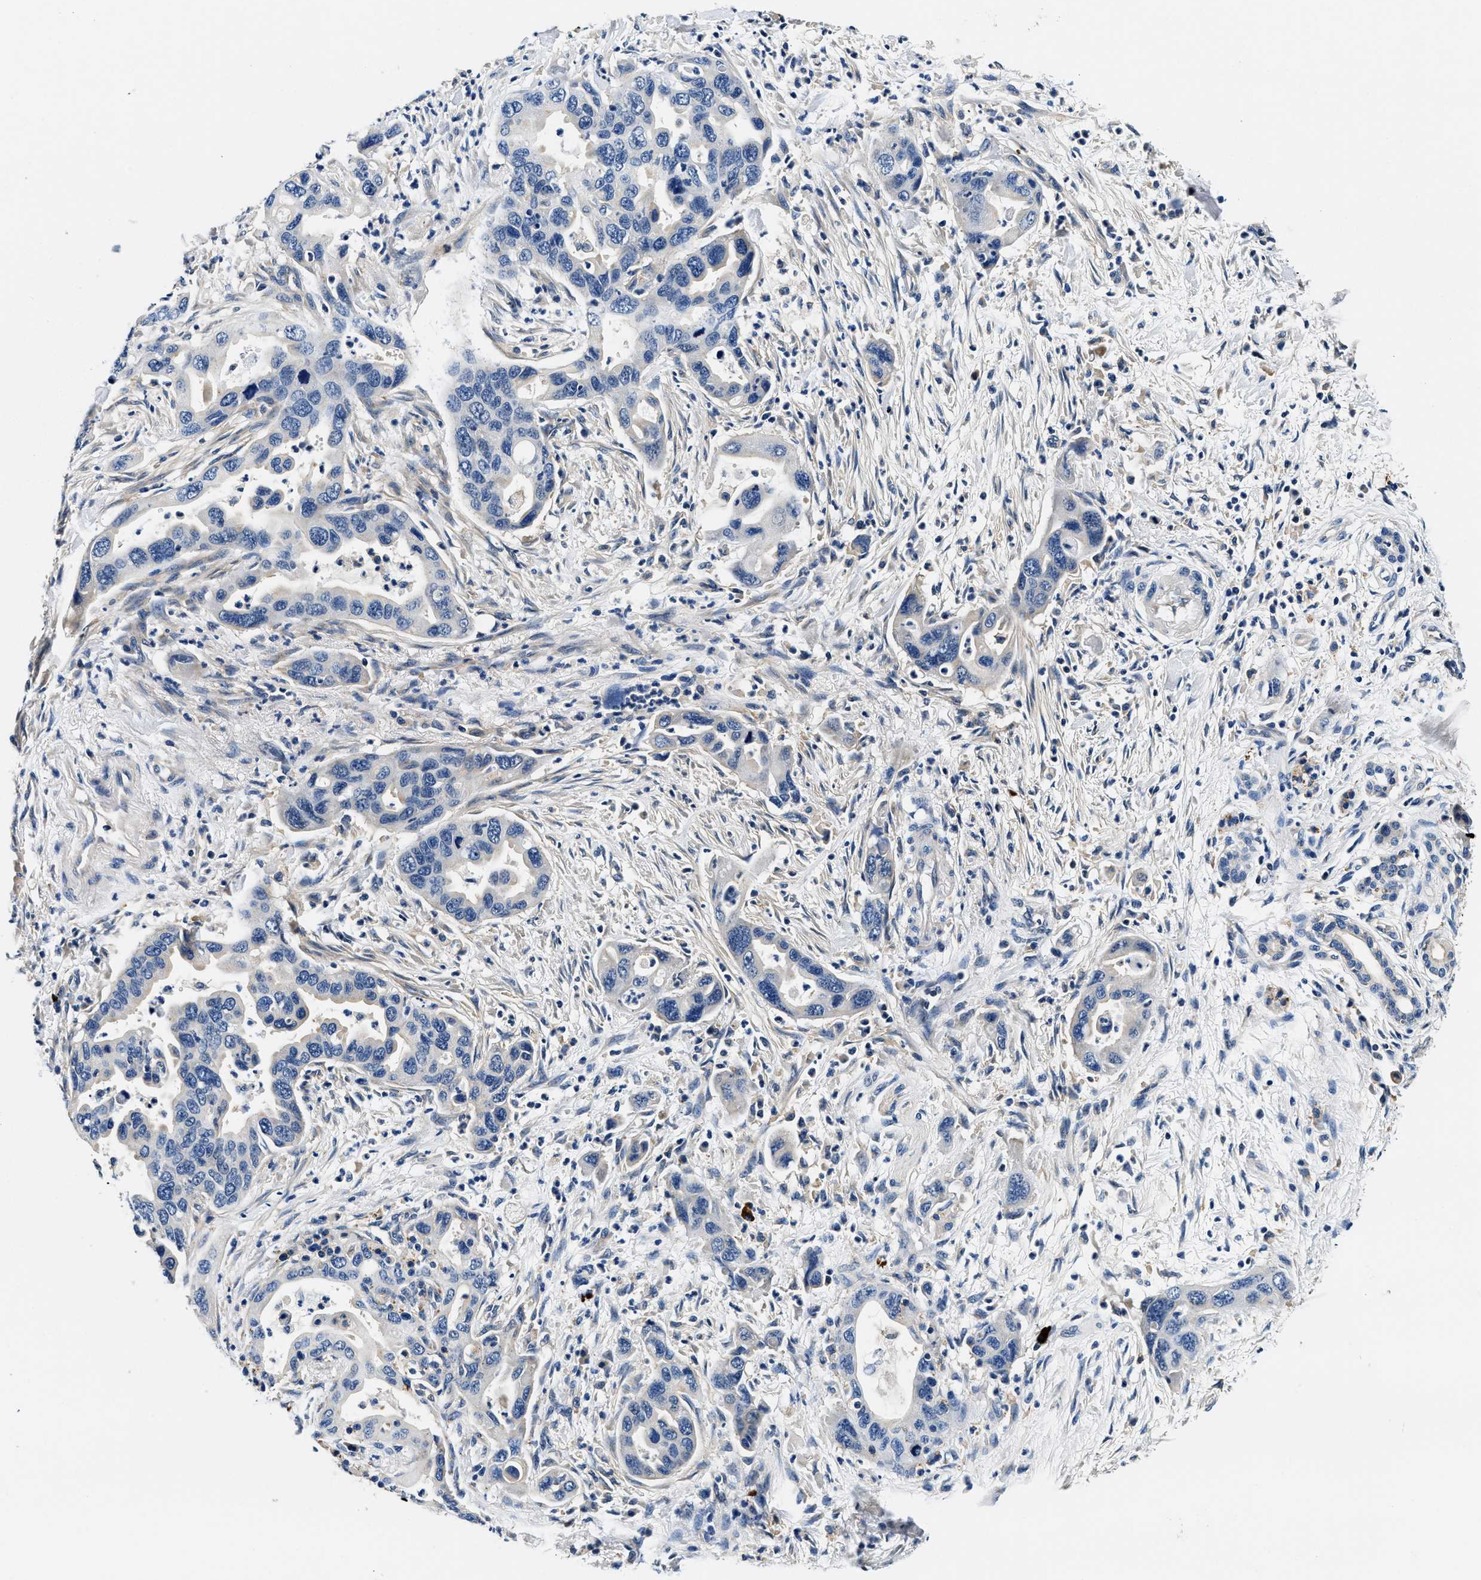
{"staining": {"intensity": "negative", "quantity": "none", "location": "none"}, "tissue": "pancreatic cancer", "cell_type": "Tumor cells", "image_type": "cancer", "snomed": [{"axis": "morphology", "description": "Normal tissue, NOS"}, {"axis": "morphology", "description": "Adenocarcinoma, NOS"}, {"axis": "topography", "description": "Pancreas"}], "caption": "This is a micrograph of IHC staining of pancreatic cancer (adenocarcinoma), which shows no staining in tumor cells.", "gene": "ZFAND3", "patient": {"sex": "female", "age": 71}}